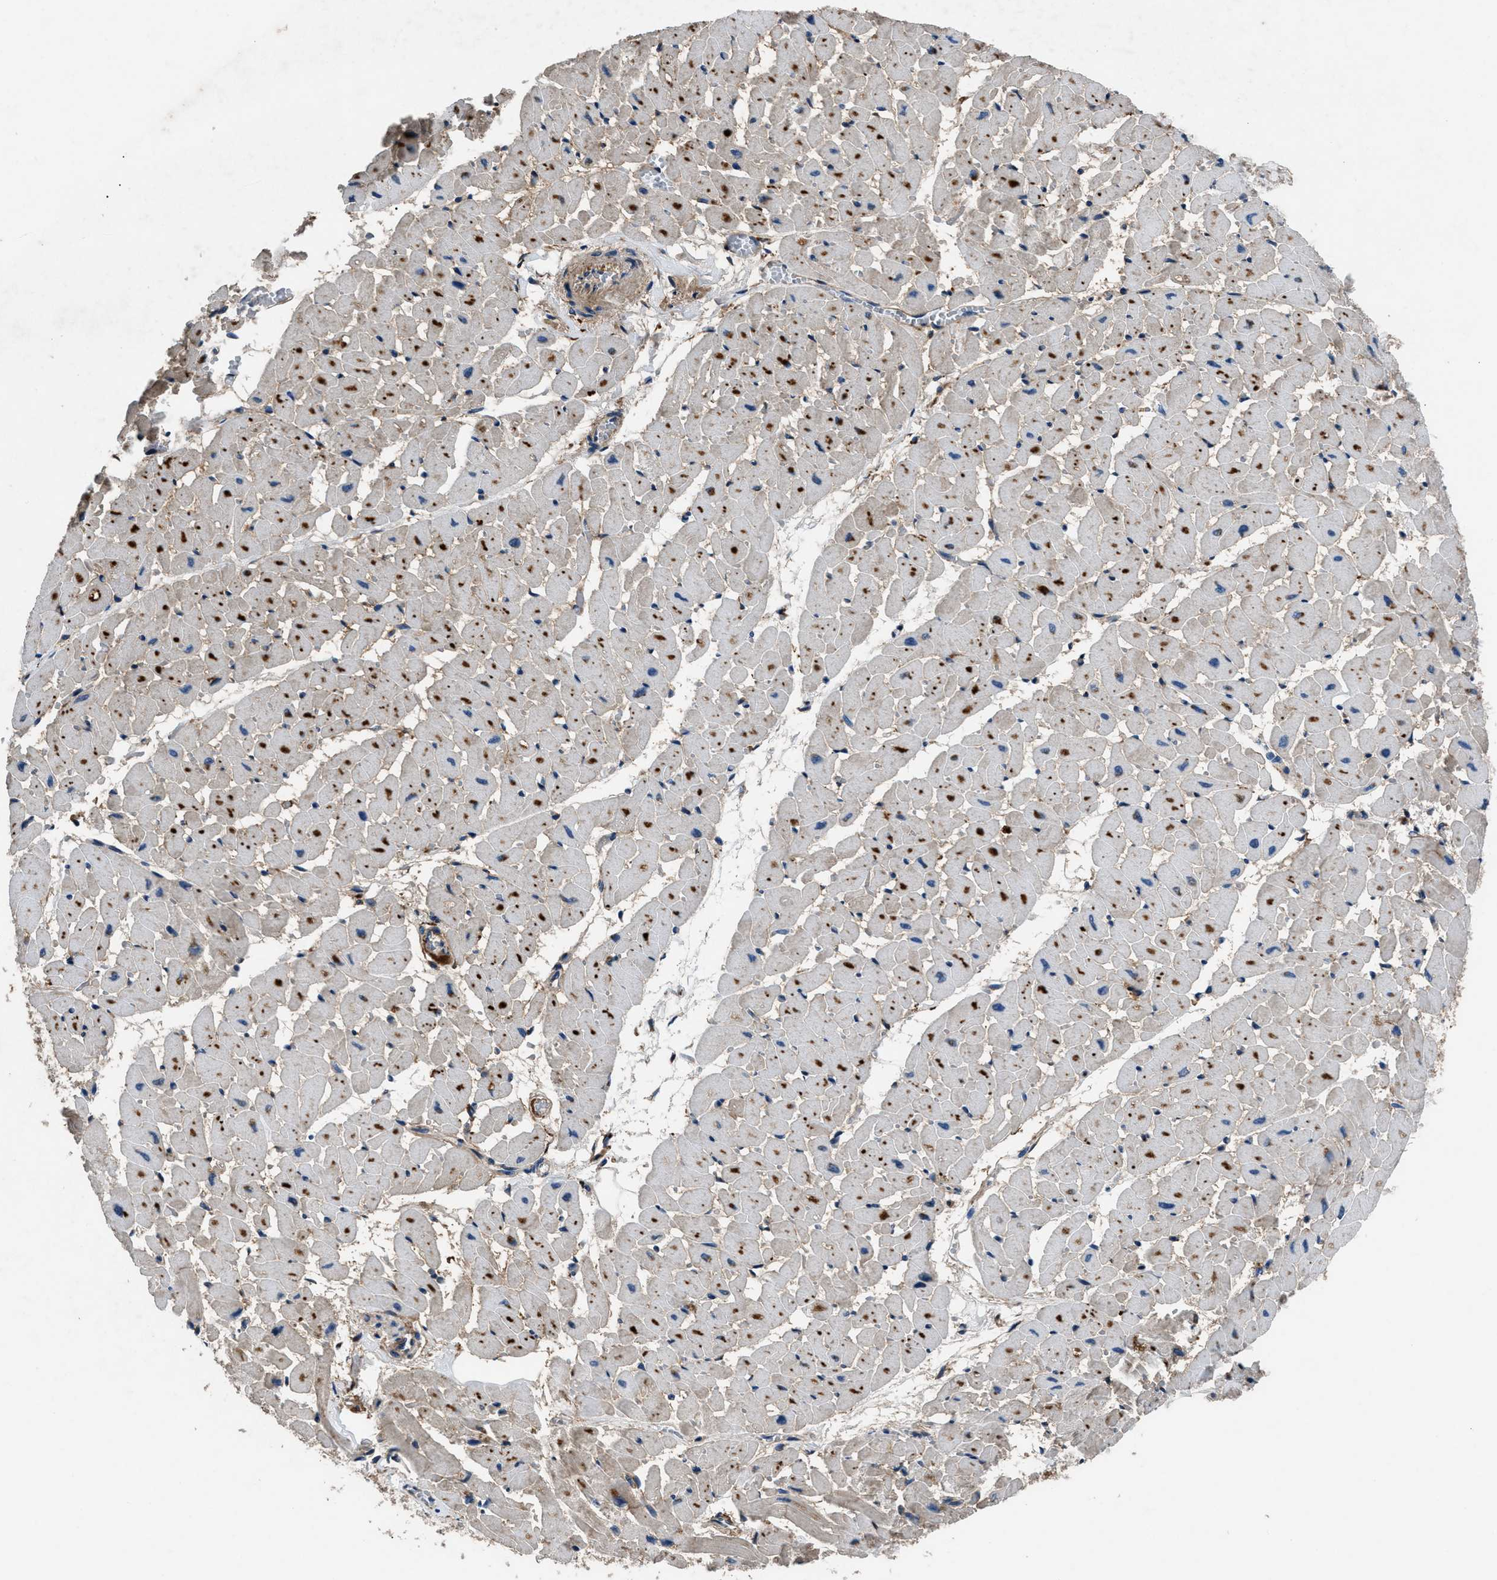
{"staining": {"intensity": "strong", "quantity": "<25%", "location": "cytoplasmic/membranous"}, "tissue": "heart muscle", "cell_type": "Cardiomyocytes", "image_type": "normal", "snomed": [{"axis": "morphology", "description": "Normal tissue, NOS"}, {"axis": "topography", "description": "Heart"}], "caption": "Immunohistochemistry (IHC) (DAB) staining of normal human heart muscle demonstrates strong cytoplasmic/membranous protein expression in about <25% of cardiomyocytes.", "gene": "CD276", "patient": {"sex": "female", "age": 19}}